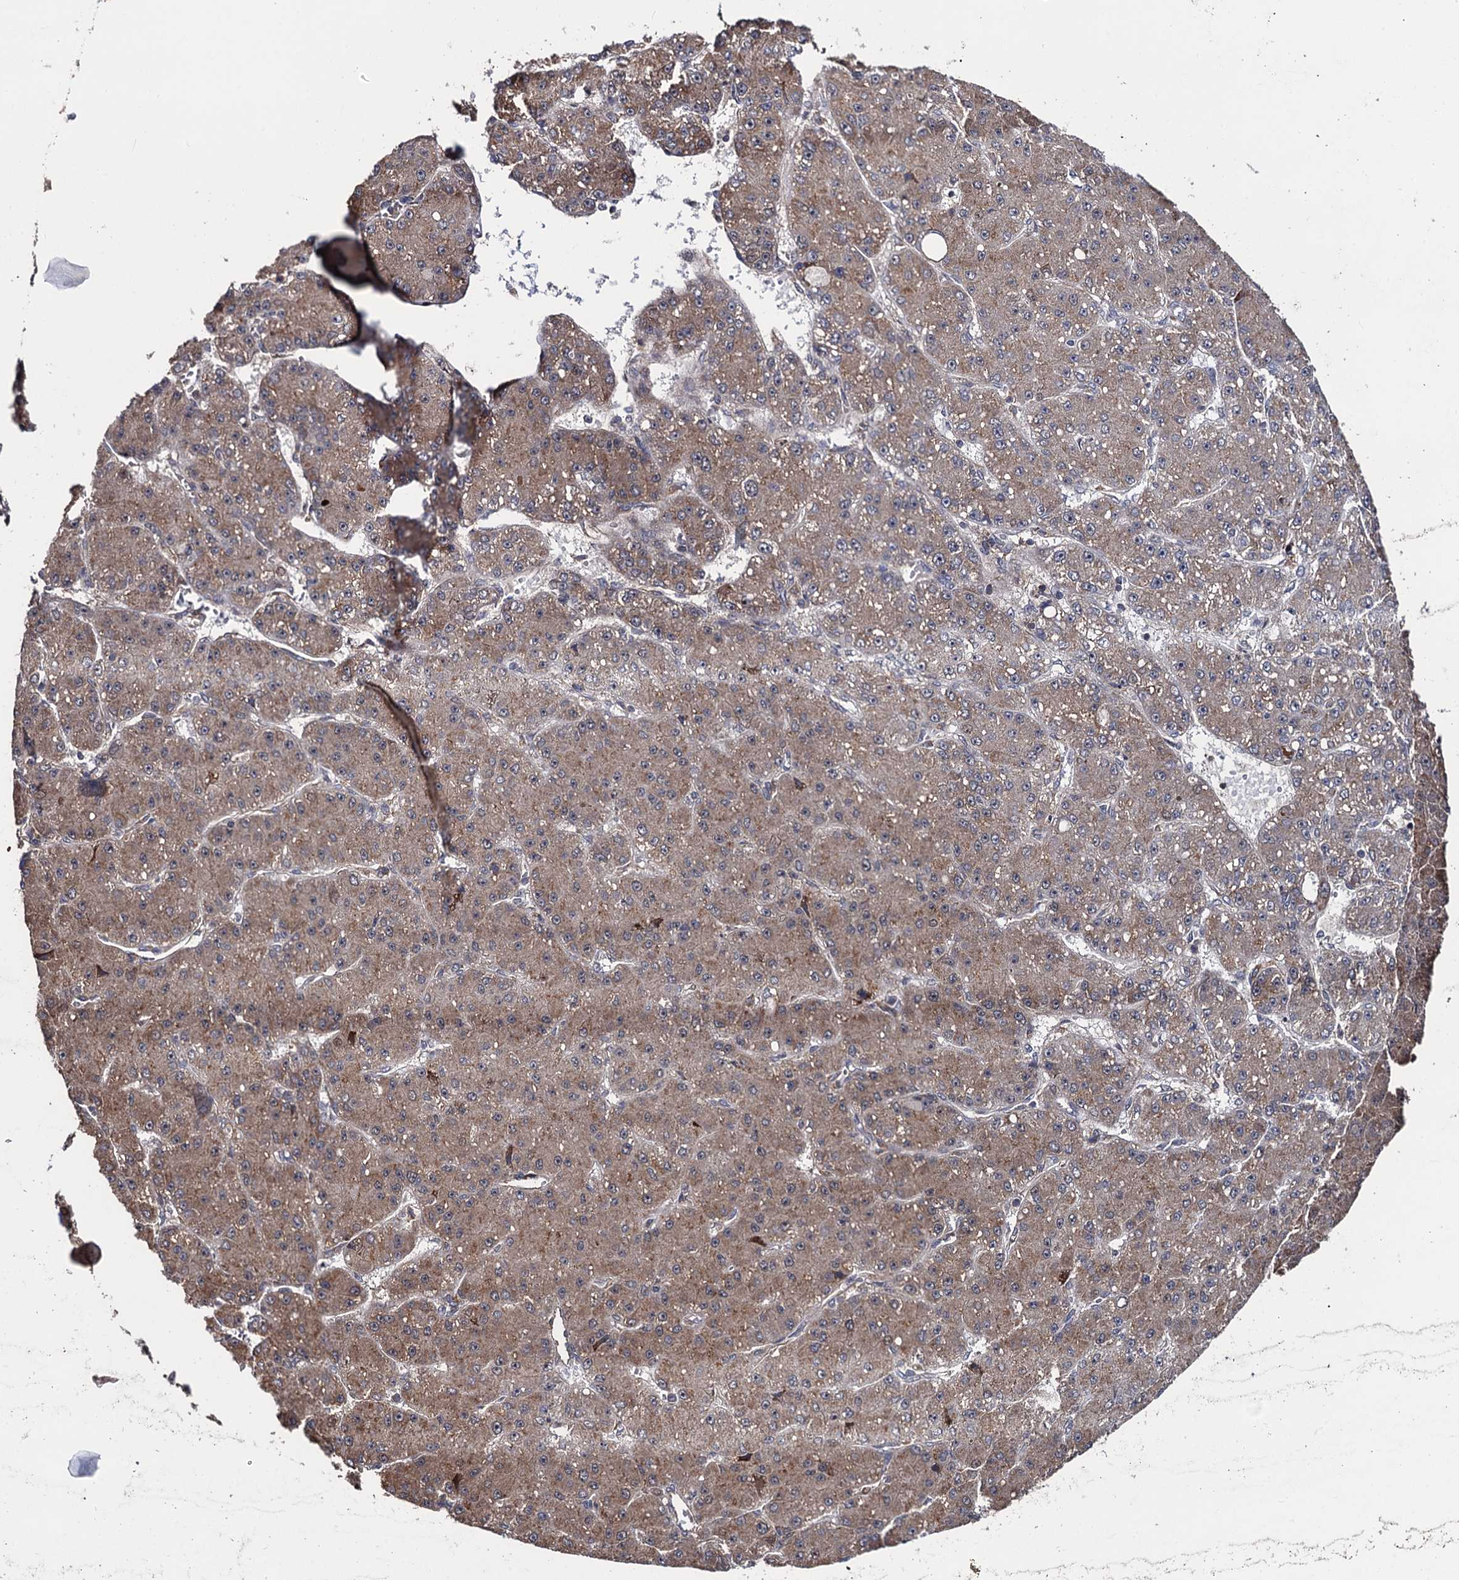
{"staining": {"intensity": "weak", "quantity": ">75%", "location": "cytoplasmic/membranous"}, "tissue": "liver cancer", "cell_type": "Tumor cells", "image_type": "cancer", "snomed": [{"axis": "morphology", "description": "Carcinoma, Hepatocellular, NOS"}, {"axis": "topography", "description": "Liver"}], "caption": "Human liver cancer (hepatocellular carcinoma) stained with a protein marker shows weak staining in tumor cells.", "gene": "FSIP1", "patient": {"sex": "male", "age": 67}}